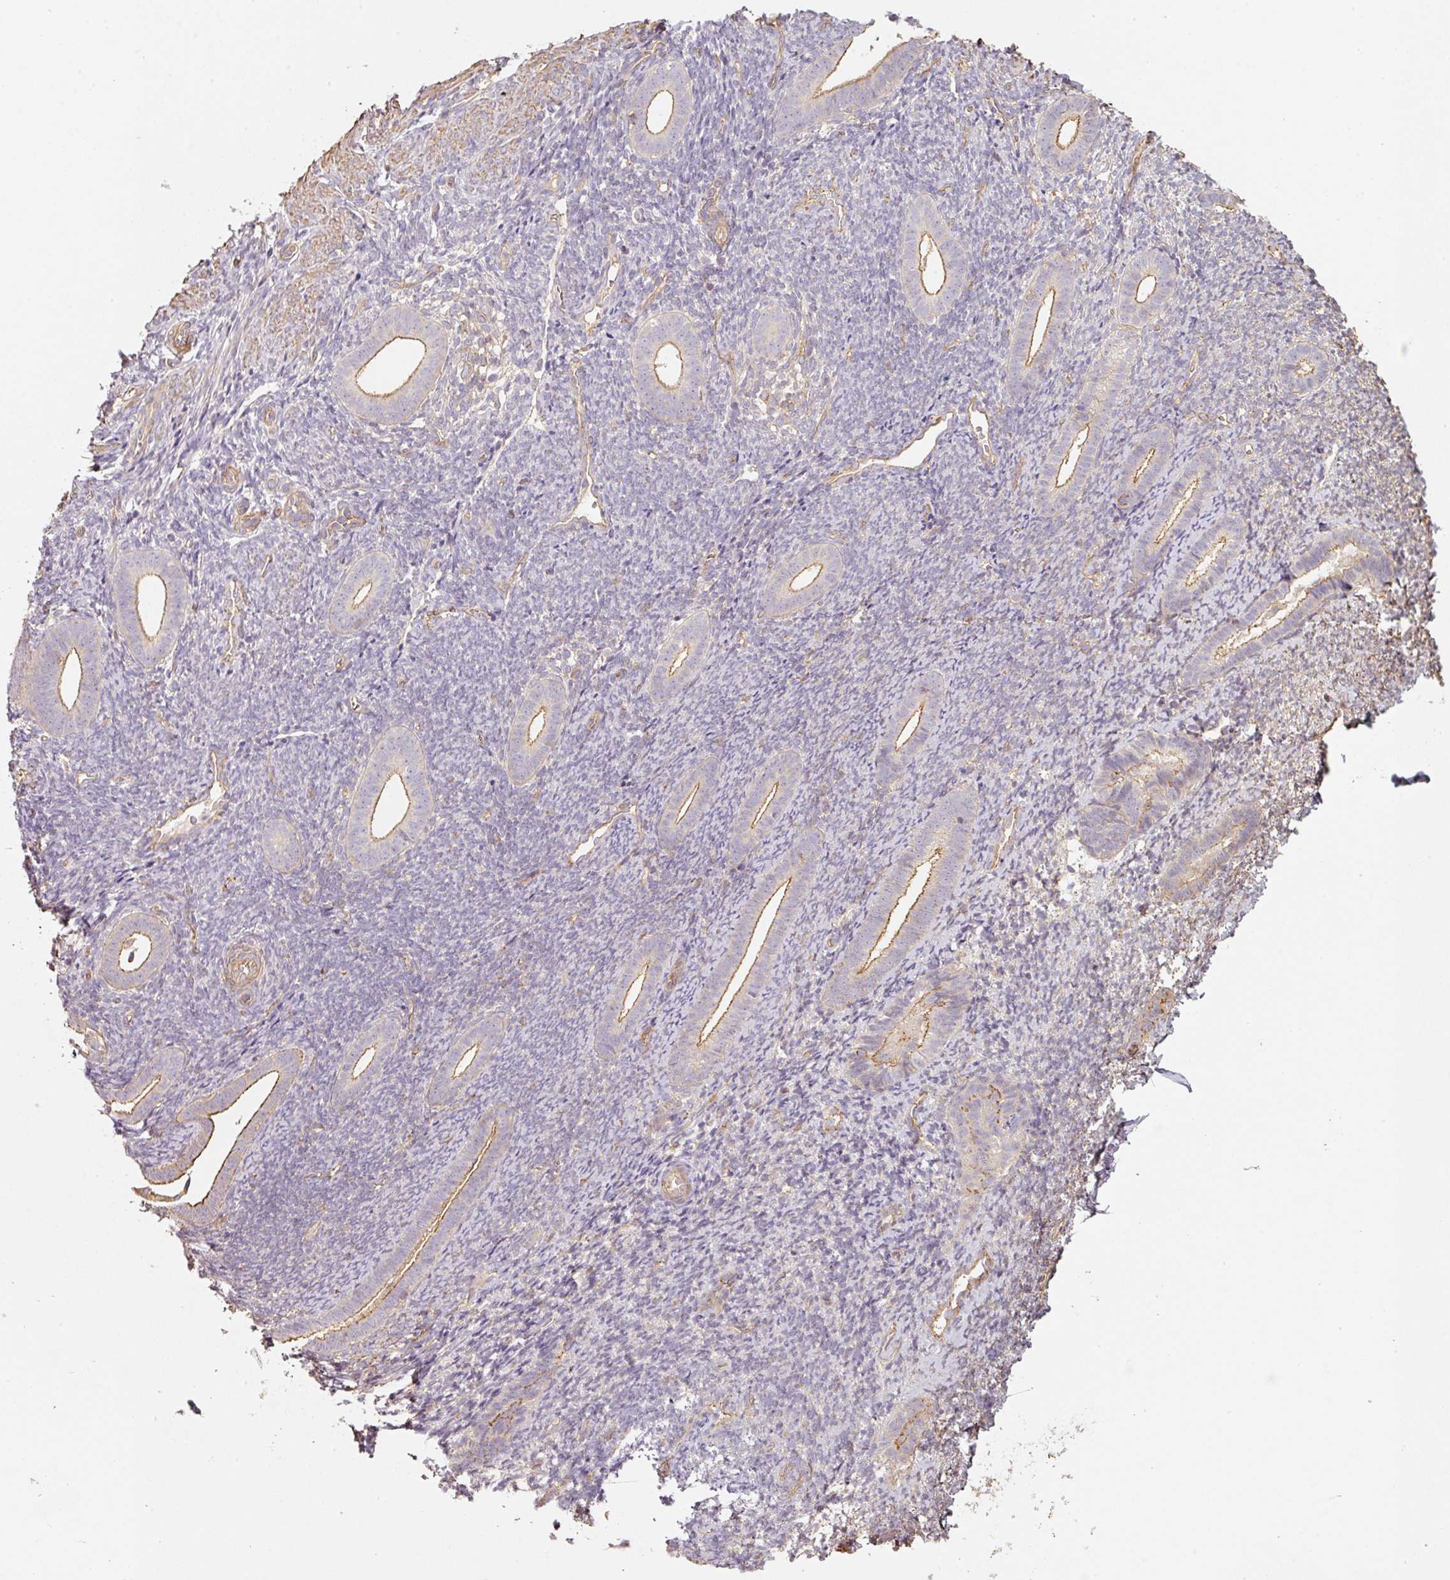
{"staining": {"intensity": "negative", "quantity": "none", "location": "none"}, "tissue": "endometrium", "cell_type": "Cells in endometrial stroma", "image_type": "normal", "snomed": [{"axis": "morphology", "description": "Normal tissue, NOS"}, {"axis": "topography", "description": "Endometrium"}], "caption": "There is no significant positivity in cells in endometrial stroma of endometrium. (Stains: DAB IHC with hematoxylin counter stain, Microscopy: brightfield microscopy at high magnification).", "gene": "CEP95", "patient": {"sex": "female", "age": 39}}